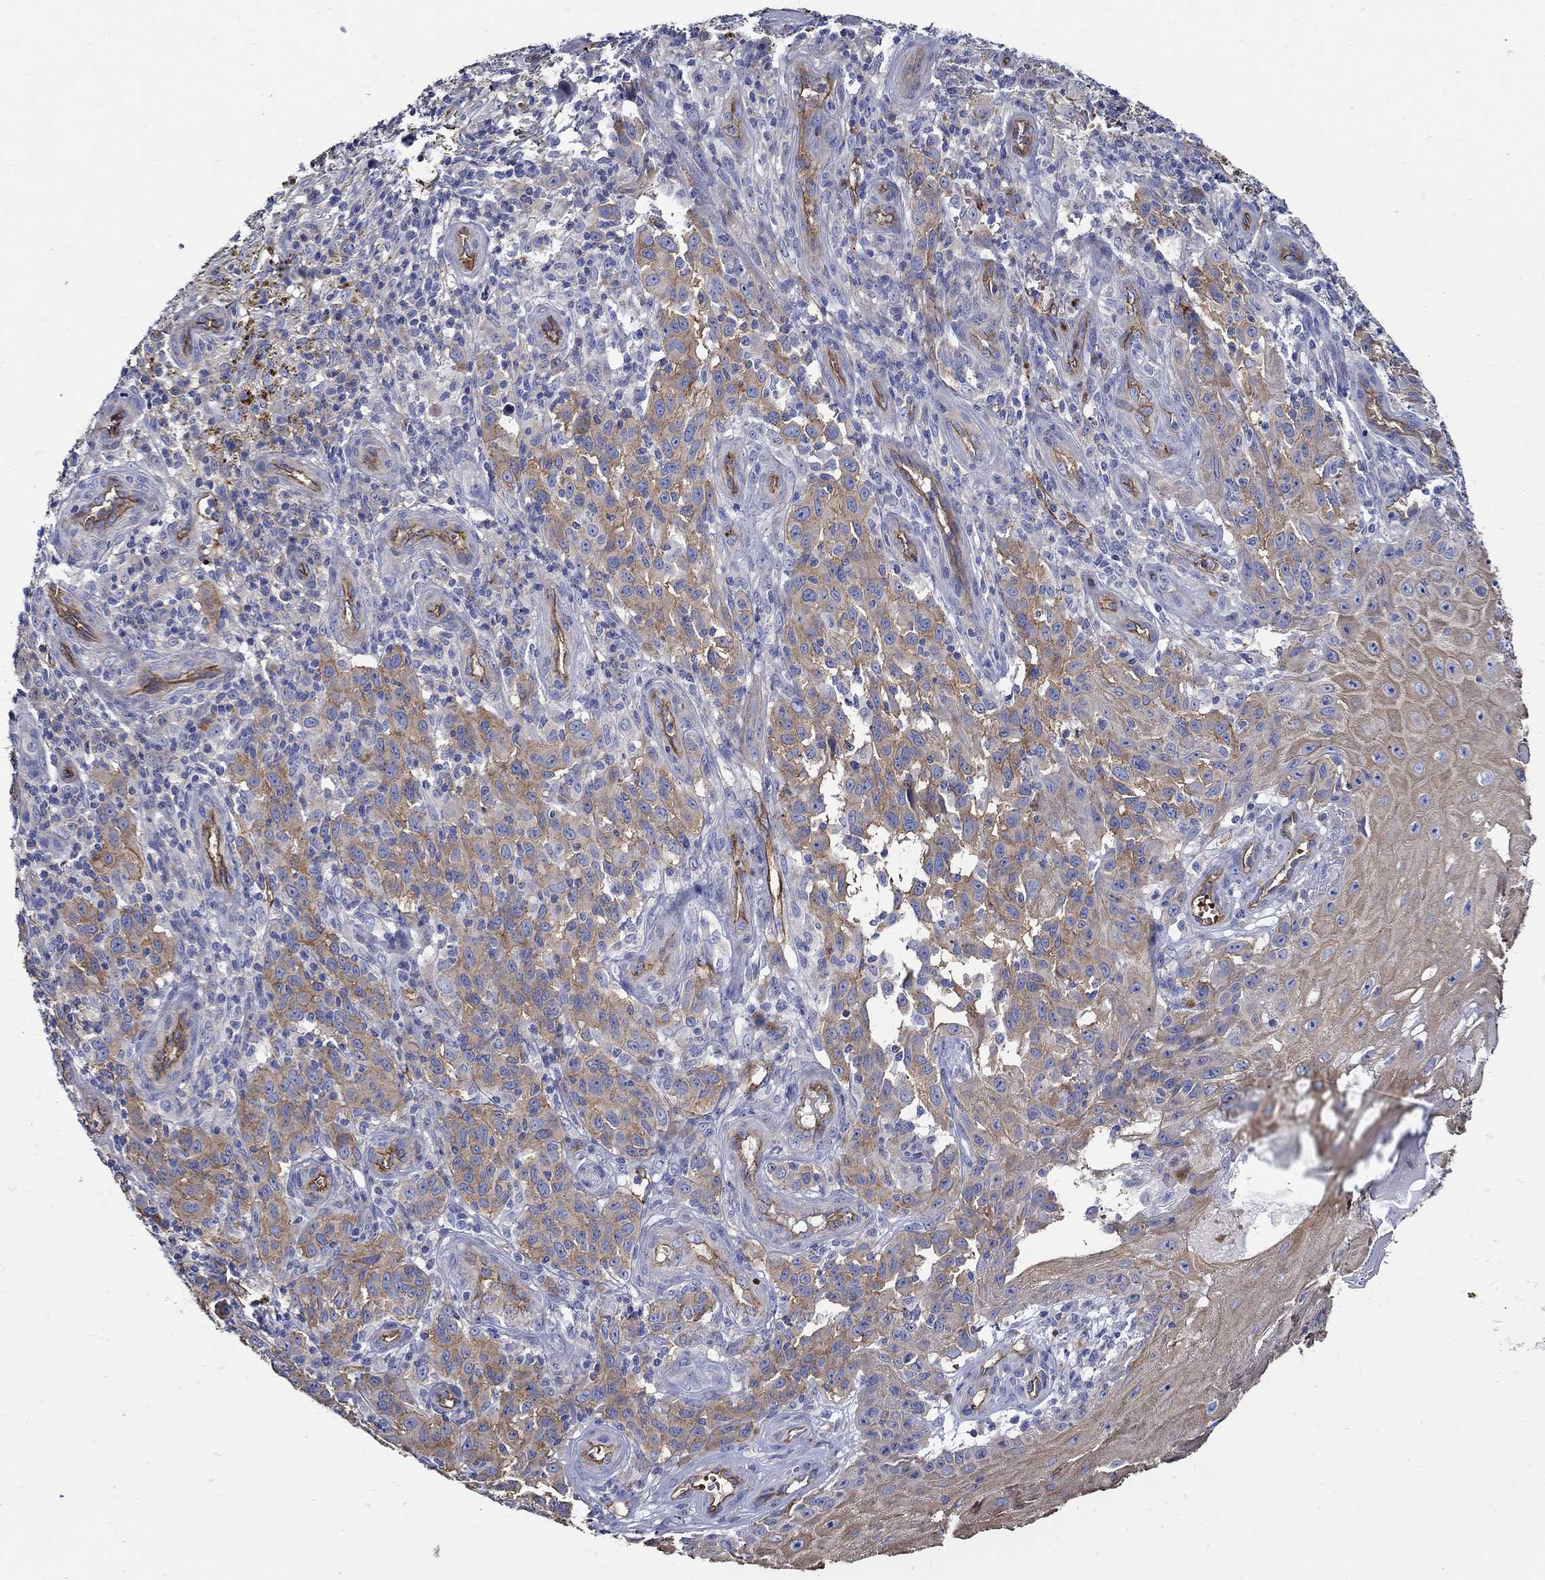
{"staining": {"intensity": "moderate", "quantity": ">75%", "location": "cytoplasmic/membranous"}, "tissue": "melanoma", "cell_type": "Tumor cells", "image_type": "cancer", "snomed": [{"axis": "morphology", "description": "Malignant melanoma, NOS"}, {"axis": "topography", "description": "Skin"}], "caption": "Tumor cells reveal medium levels of moderate cytoplasmic/membranous expression in about >75% of cells in melanoma.", "gene": "APBB3", "patient": {"sex": "female", "age": 53}}